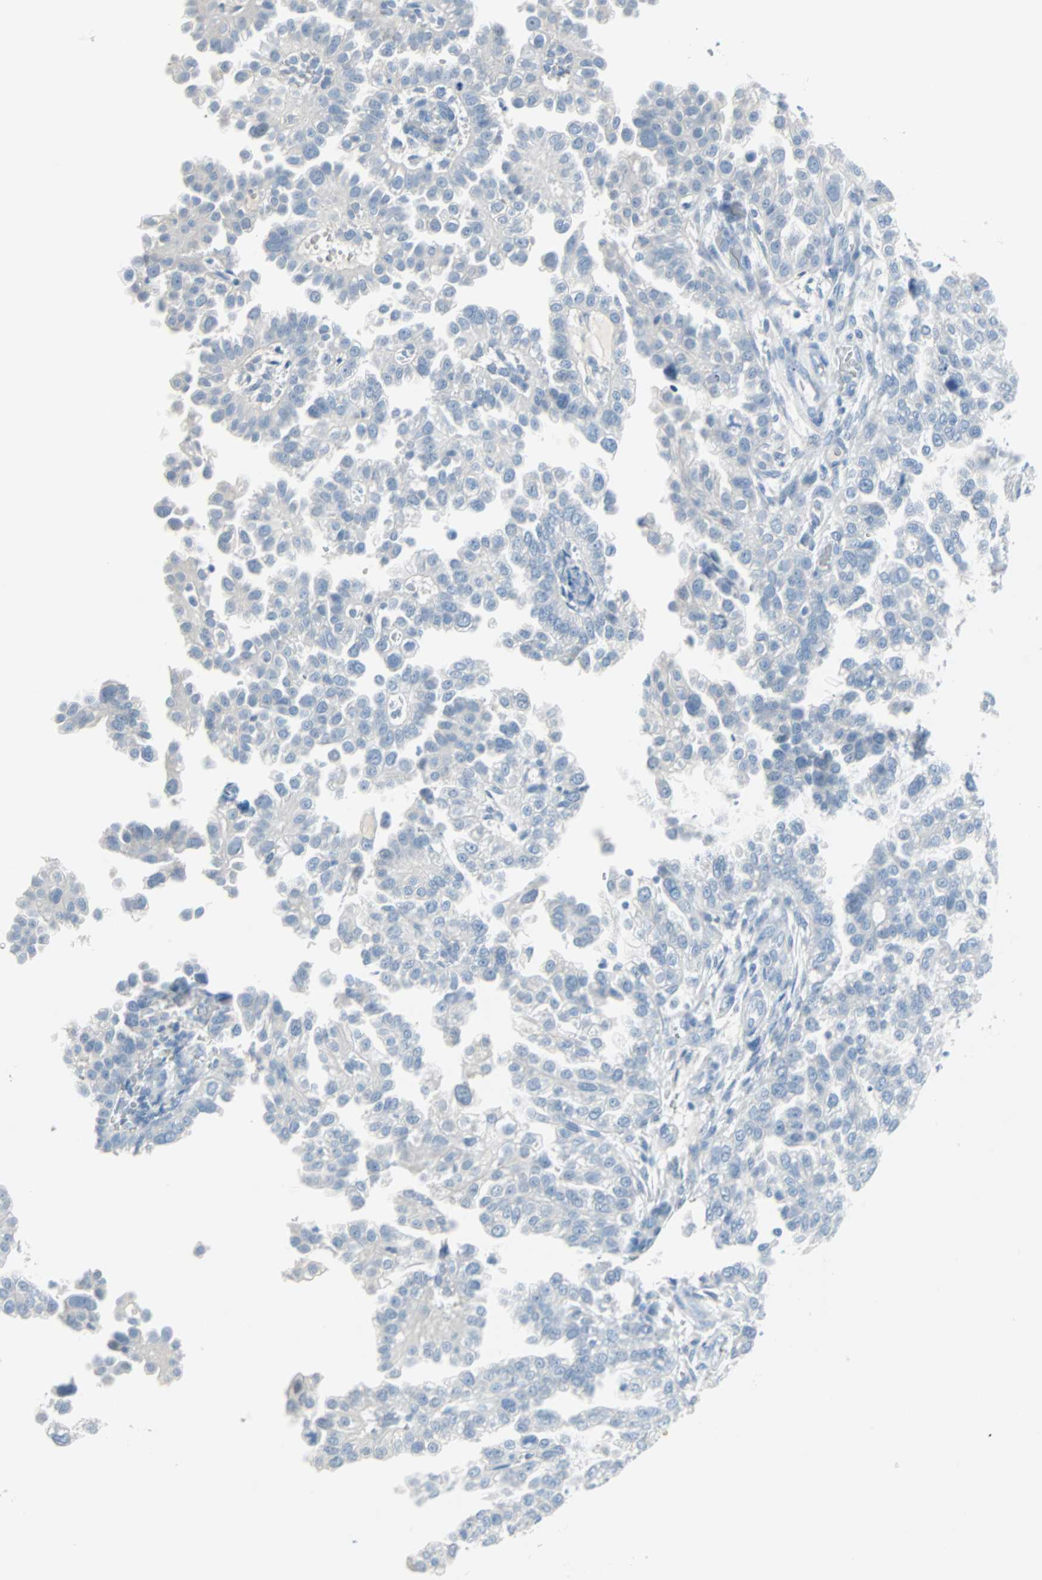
{"staining": {"intensity": "negative", "quantity": "none", "location": "none"}, "tissue": "endometrial cancer", "cell_type": "Tumor cells", "image_type": "cancer", "snomed": [{"axis": "morphology", "description": "Adenocarcinoma, NOS"}, {"axis": "topography", "description": "Endometrium"}], "caption": "Immunohistochemistry (IHC) micrograph of neoplastic tissue: adenocarcinoma (endometrial) stained with DAB exhibits no significant protein positivity in tumor cells.", "gene": "STX1A", "patient": {"sex": "female", "age": 85}}